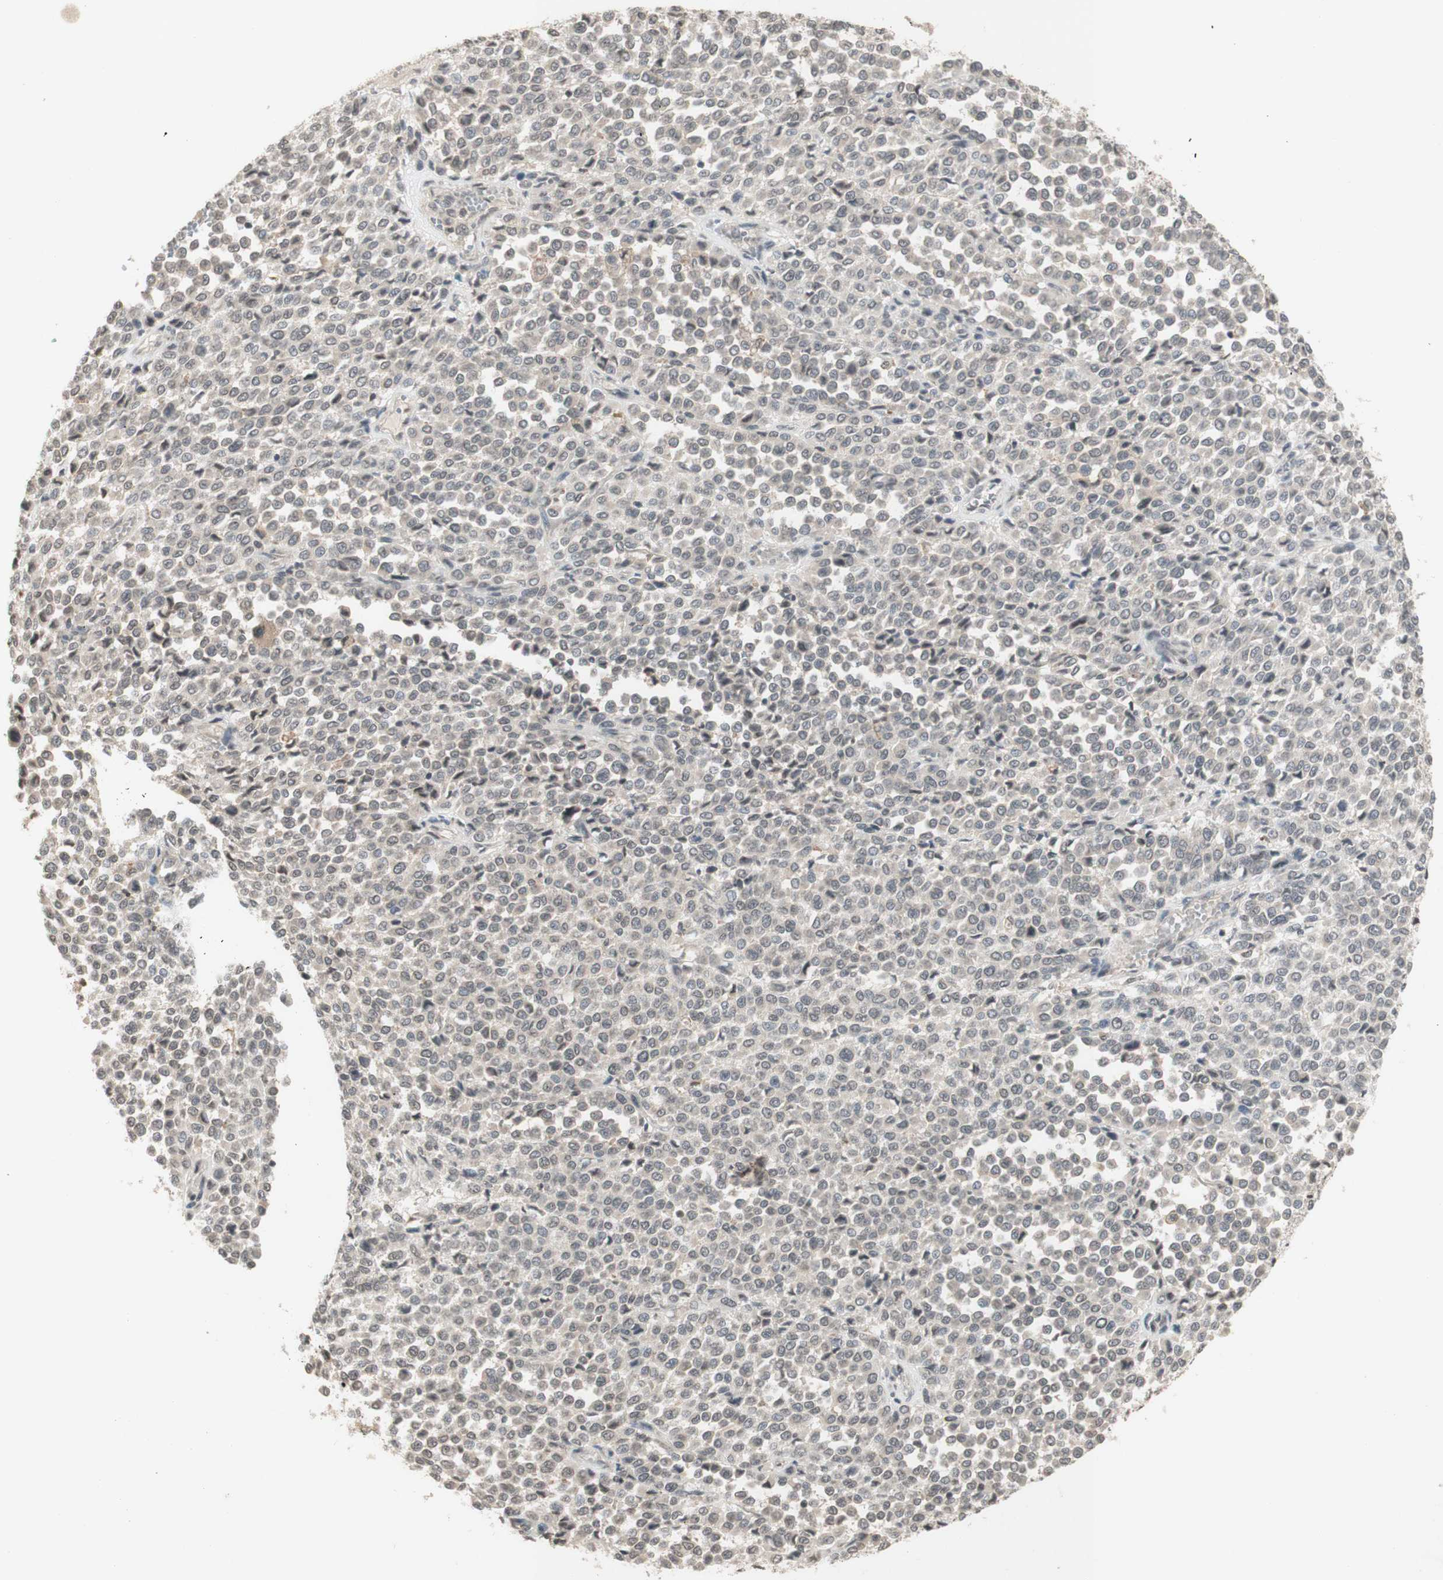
{"staining": {"intensity": "weak", "quantity": "25%-75%", "location": "cytoplasmic/membranous"}, "tissue": "melanoma", "cell_type": "Tumor cells", "image_type": "cancer", "snomed": [{"axis": "morphology", "description": "Malignant melanoma, Metastatic site"}, {"axis": "topography", "description": "Pancreas"}], "caption": "The photomicrograph demonstrates a brown stain indicating the presence of a protein in the cytoplasmic/membranous of tumor cells in malignant melanoma (metastatic site).", "gene": "GLI1", "patient": {"sex": "female", "age": 30}}